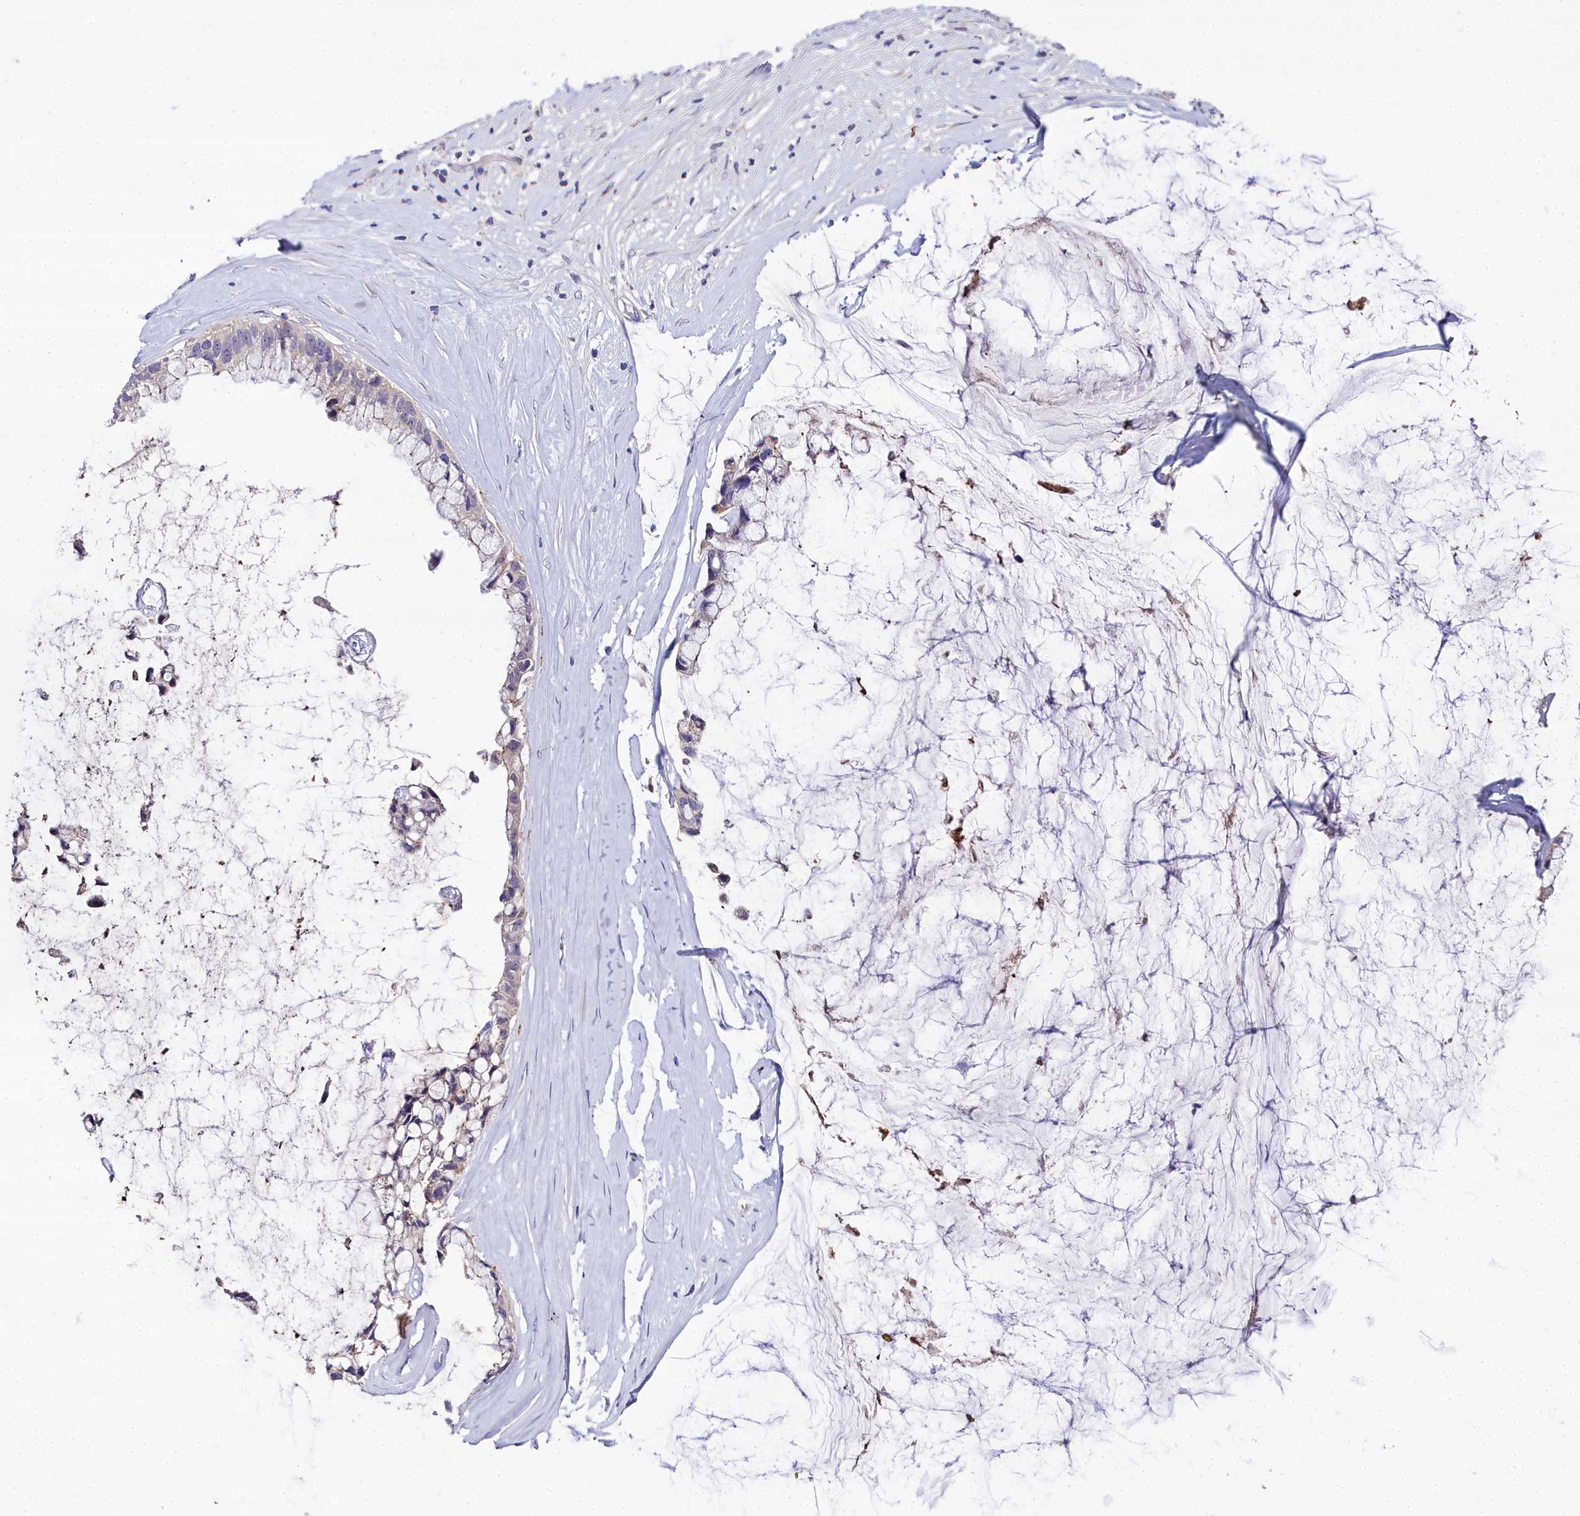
{"staining": {"intensity": "weak", "quantity": "<25%", "location": "cytoplasmic/membranous"}, "tissue": "ovarian cancer", "cell_type": "Tumor cells", "image_type": "cancer", "snomed": [{"axis": "morphology", "description": "Cystadenocarcinoma, mucinous, NOS"}, {"axis": "topography", "description": "Ovary"}], "caption": "IHC photomicrograph of human ovarian mucinous cystadenocarcinoma stained for a protein (brown), which demonstrates no expression in tumor cells.", "gene": "NT5M", "patient": {"sex": "female", "age": 39}}